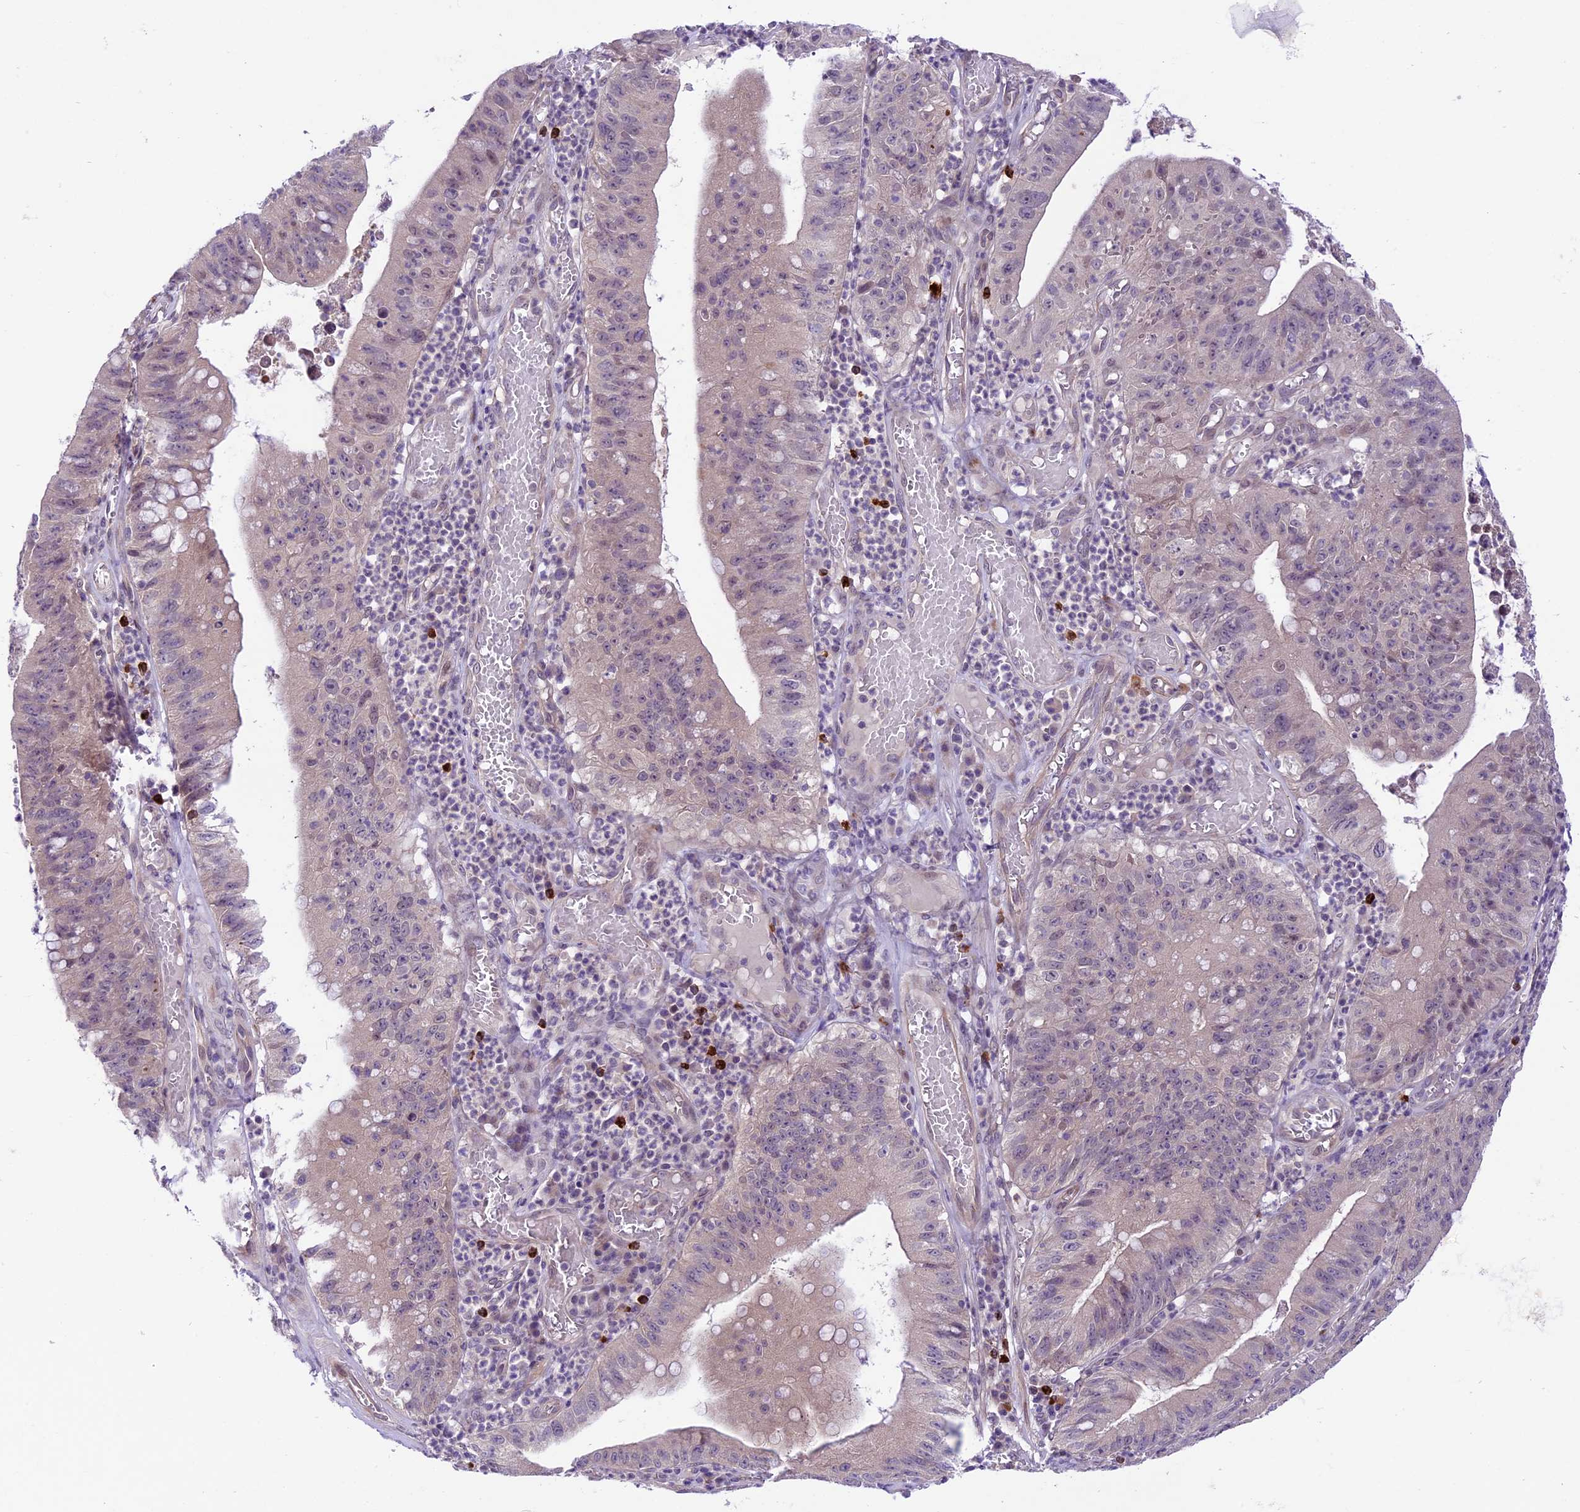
{"staining": {"intensity": "weak", "quantity": "<25%", "location": "nuclear"}, "tissue": "stomach cancer", "cell_type": "Tumor cells", "image_type": "cancer", "snomed": [{"axis": "morphology", "description": "Adenocarcinoma, NOS"}, {"axis": "topography", "description": "Stomach"}], "caption": "The image shows no significant staining in tumor cells of stomach adenocarcinoma. Nuclei are stained in blue.", "gene": "SPRED1", "patient": {"sex": "male", "age": 59}}